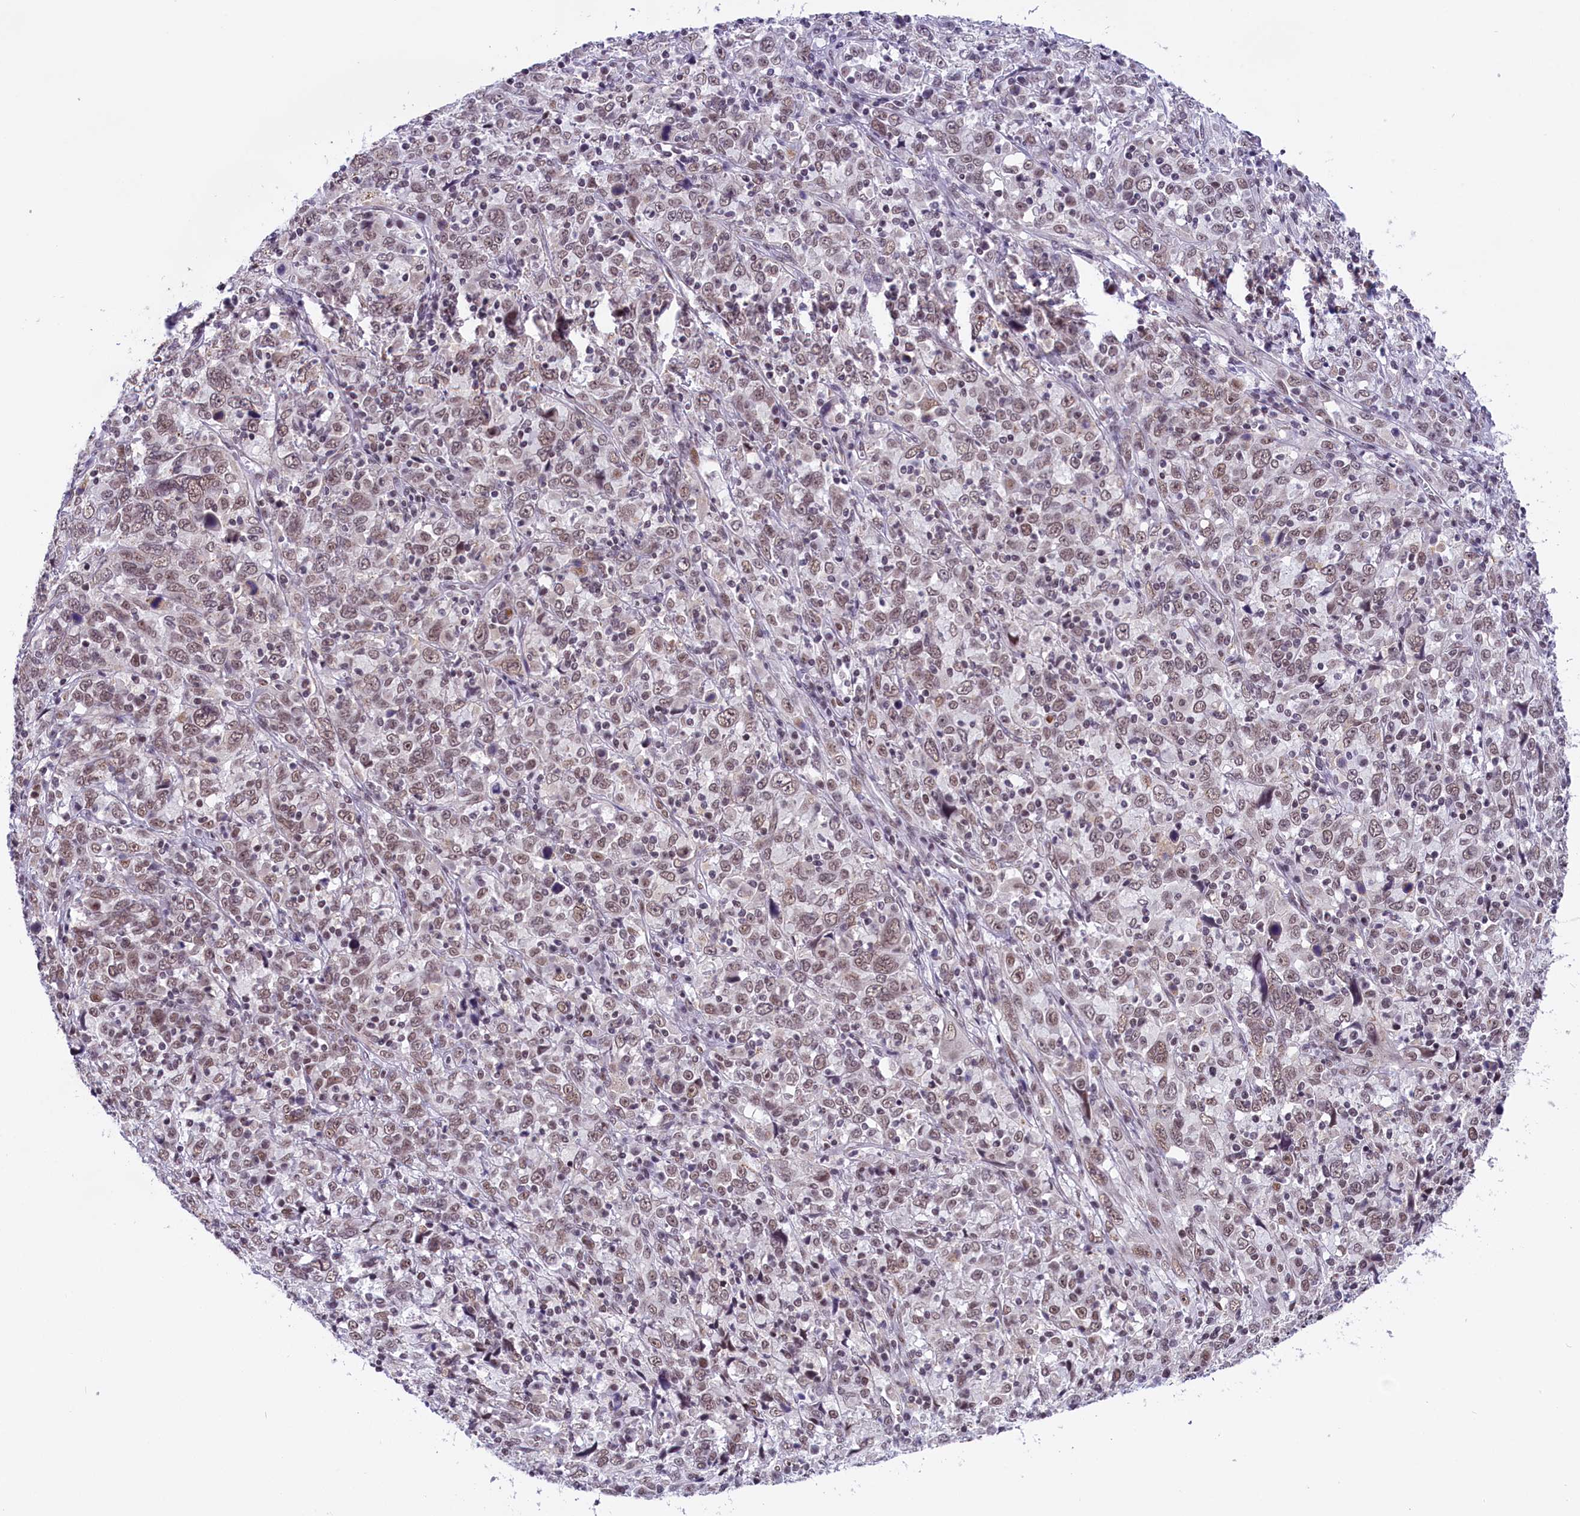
{"staining": {"intensity": "weak", "quantity": ">75%", "location": "nuclear"}, "tissue": "cervical cancer", "cell_type": "Tumor cells", "image_type": "cancer", "snomed": [{"axis": "morphology", "description": "Squamous cell carcinoma, NOS"}, {"axis": "topography", "description": "Cervix"}], "caption": "Protein expression by immunohistochemistry reveals weak nuclear expression in approximately >75% of tumor cells in cervical cancer. The staining is performed using DAB (3,3'-diaminobenzidine) brown chromogen to label protein expression. The nuclei are counter-stained blue using hematoxylin.", "gene": "CDYL2", "patient": {"sex": "female", "age": 46}}